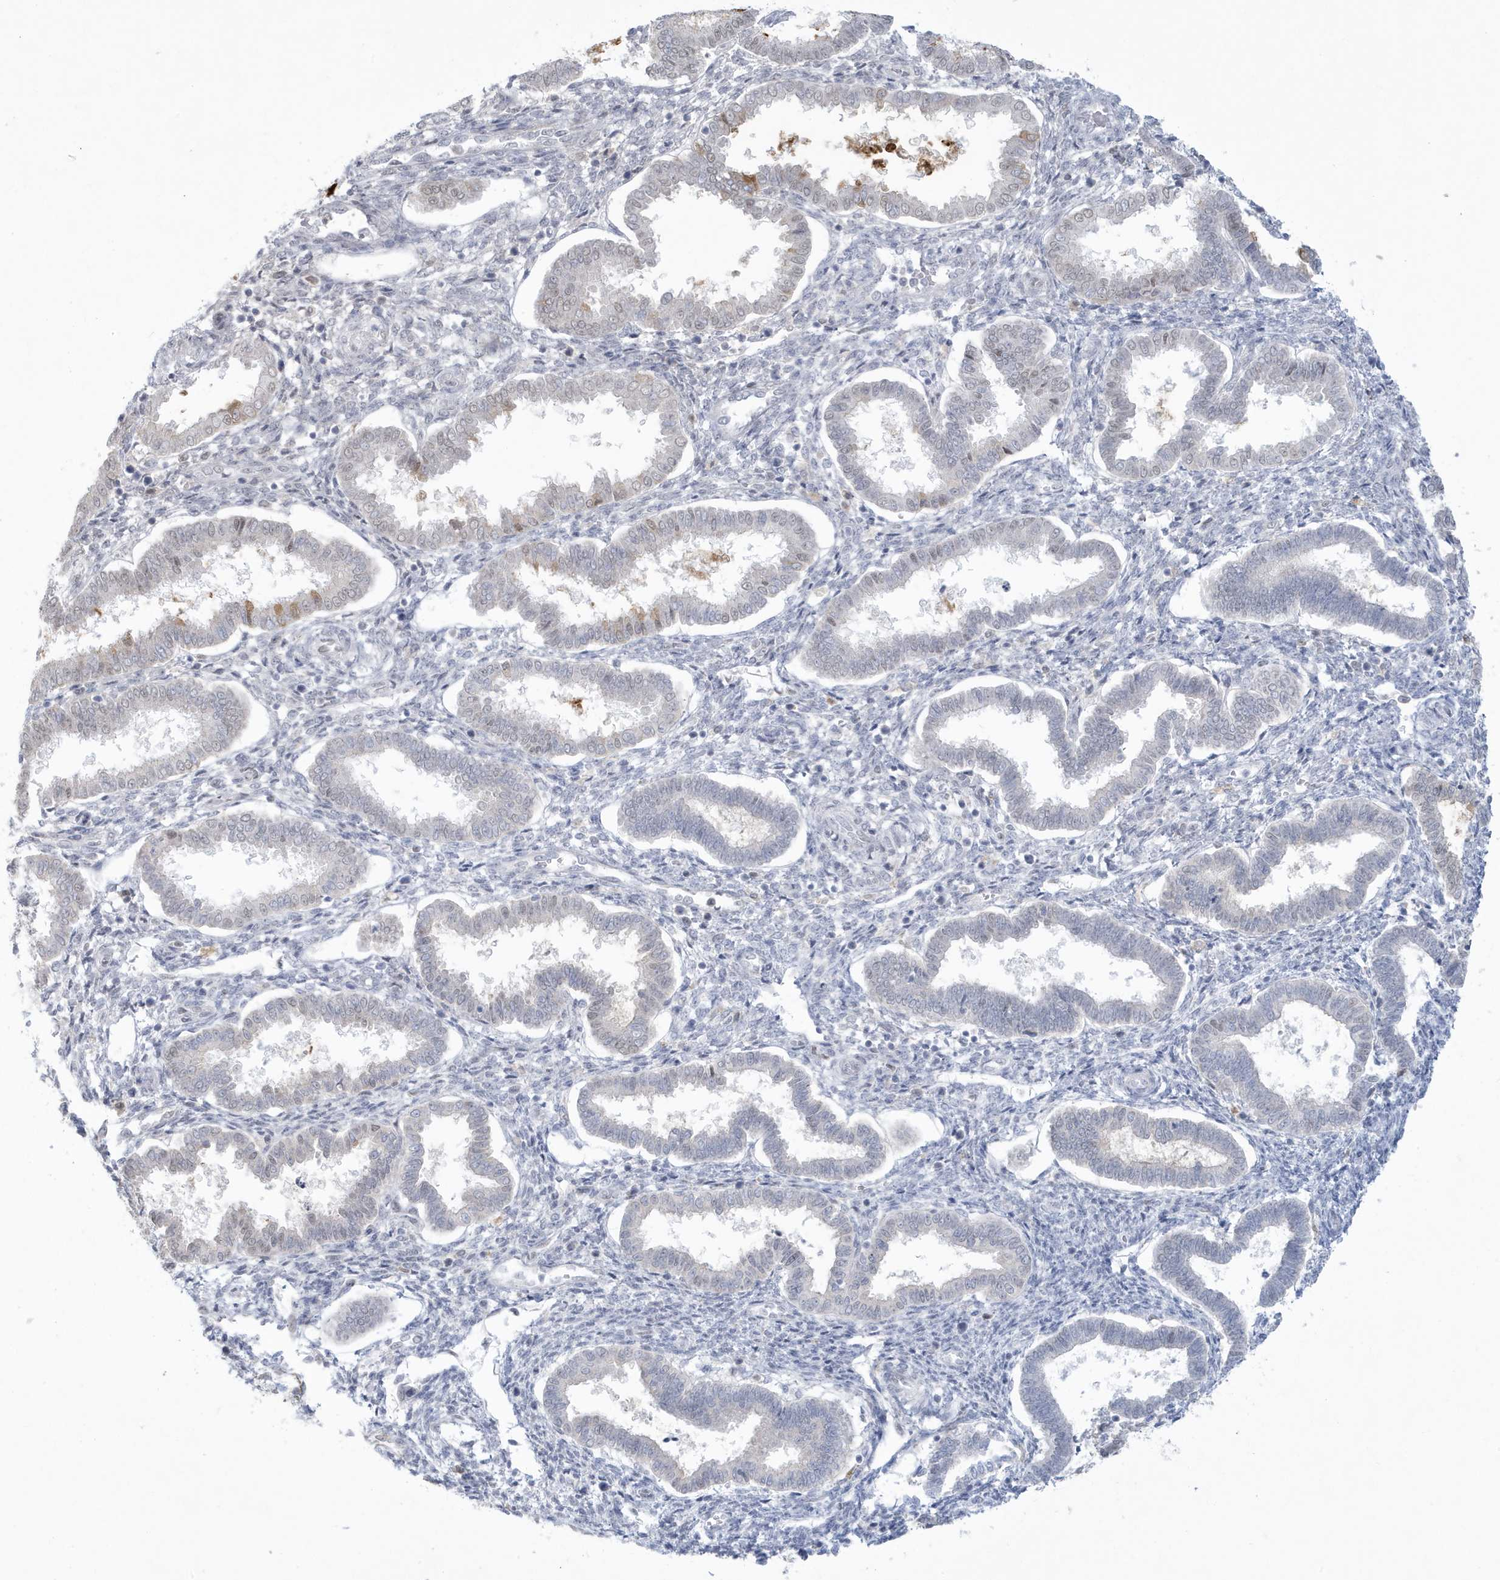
{"staining": {"intensity": "negative", "quantity": "none", "location": "none"}, "tissue": "endometrium", "cell_type": "Cells in endometrial stroma", "image_type": "normal", "snomed": [{"axis": "morphology", "description": "Normal tissue, NOS"}, {"axis": "topography", "description": "Endometrium"}], "caption": "An immunohistochemistry (IHC) micrograph of benign endometrium is shown. There is no staining in cells in endometrial stroma of endometrium. (Immunohistochemistry, brightfield microscopy, high magnification).", "gene": "HERC6", "patient": {"sex": "female", "age": 24}}